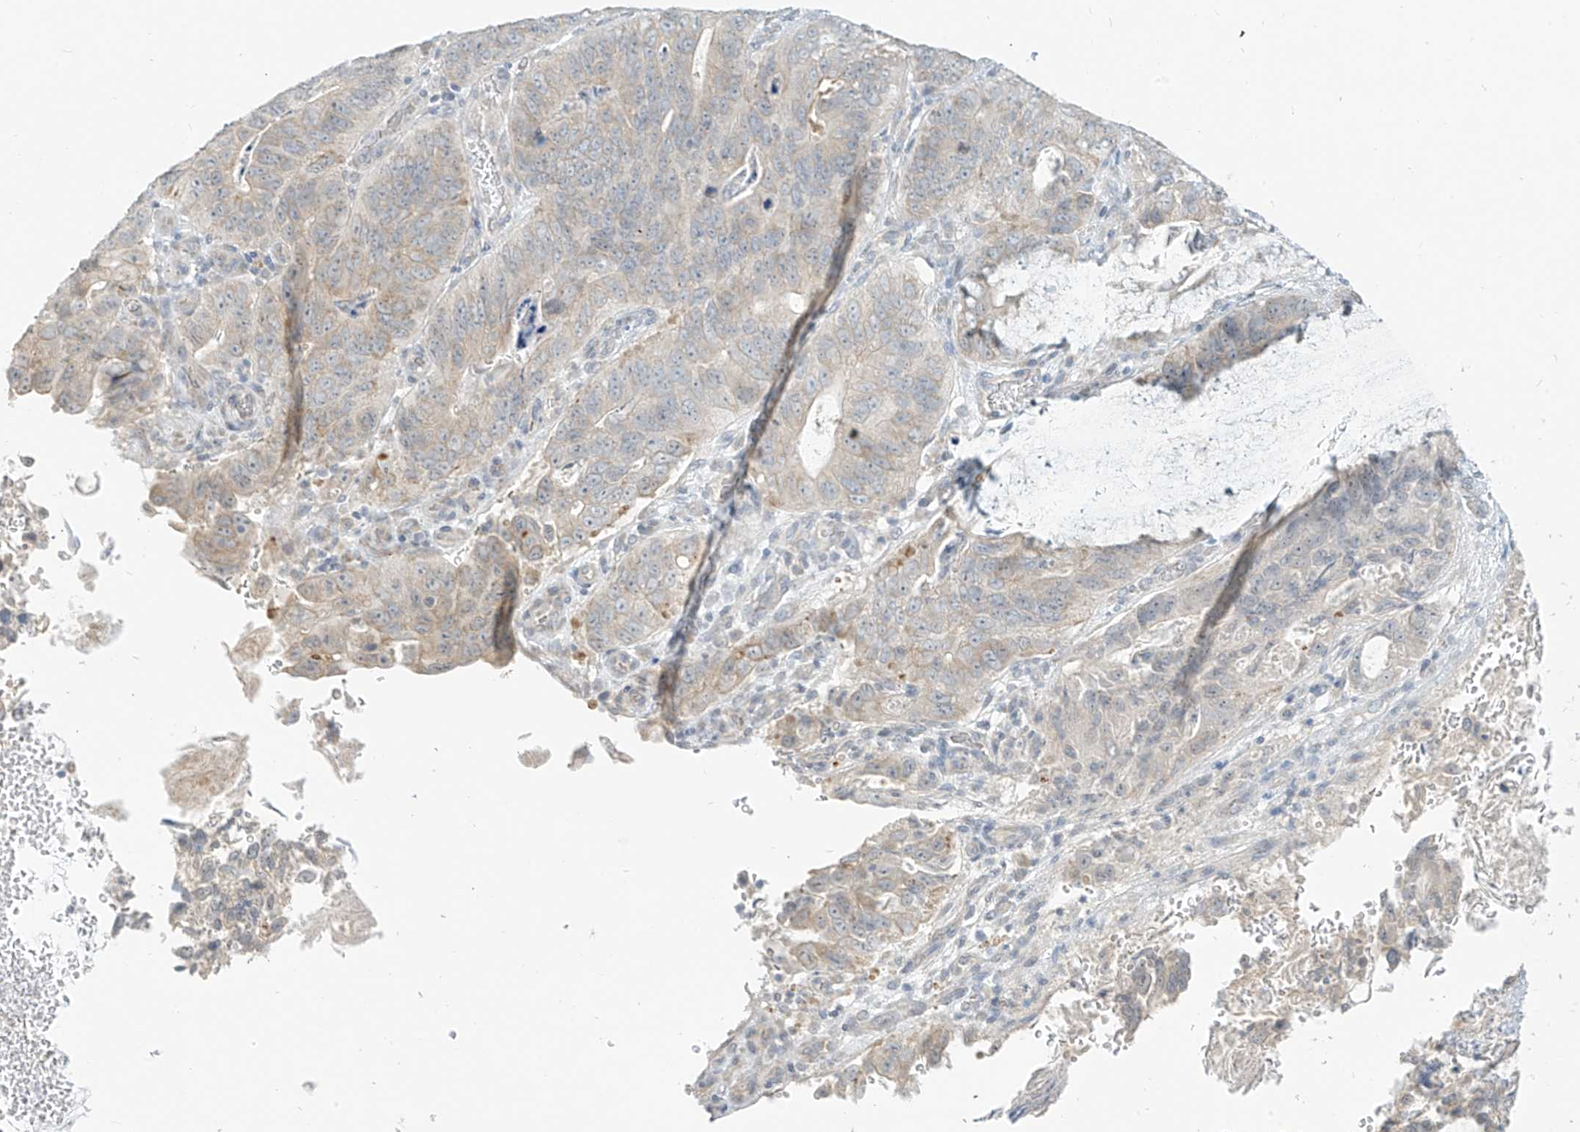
{"staining": {"intensity": "weak", "quantity": "<25%", "location": "cytoplasmic/membranous"}, "tissue": "stomach cancer", "cell_type": "Tumor cells", "image_type": "cancer", "snomed": [{"axis": "morphology", "description": "Normal tissue, NOS"}, {"axis": "morphology", "description": "Adenocarcinoma, NOS"}, {"axis": "topography", "description": "Stomach"}], "caption": "There is no significant staining in tumor cells of stomach cancer (adenocarcinoma).", "gene": "C2orf42", "patient": {"sex": "female", "age": 89}}